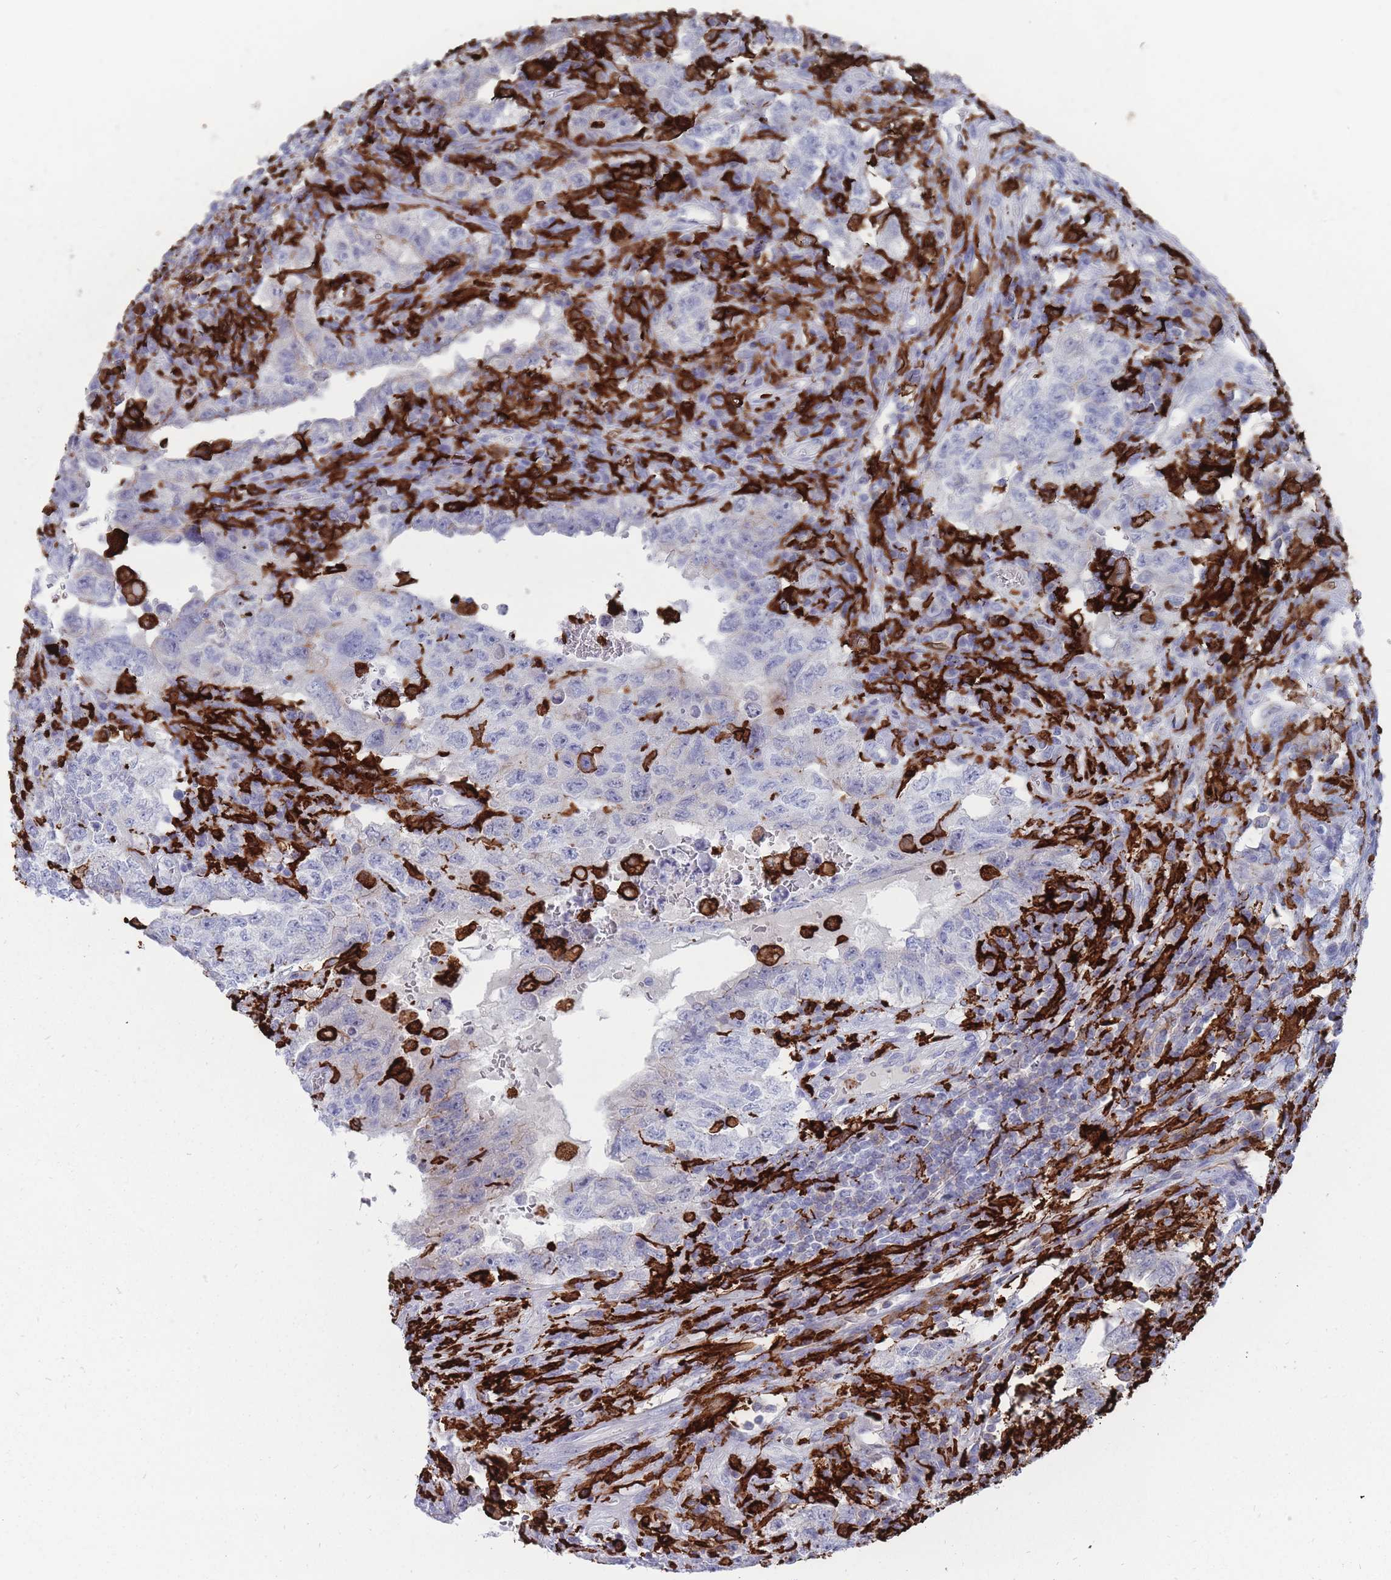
{"staining": {"intensity": "negative", "quantity": "none", "location": "none"}, "tissue": "testis cancer", "cell_type": "Tumor cells", "image_type": "cancer", "snomed": [{"axis": "morphology", "description": "Carcinoma, Embryonal, NOS"}, {"axis": "topography", "description": "Testis"}], "caption": "DAB (3,3'-diaminobenzidine) immunohistochemical staining of human testis embryonal carcinoma displays no significant positivity in tumor cells.", "gene": "AIF1", "patient": {"sex": "male", "age": 26}}